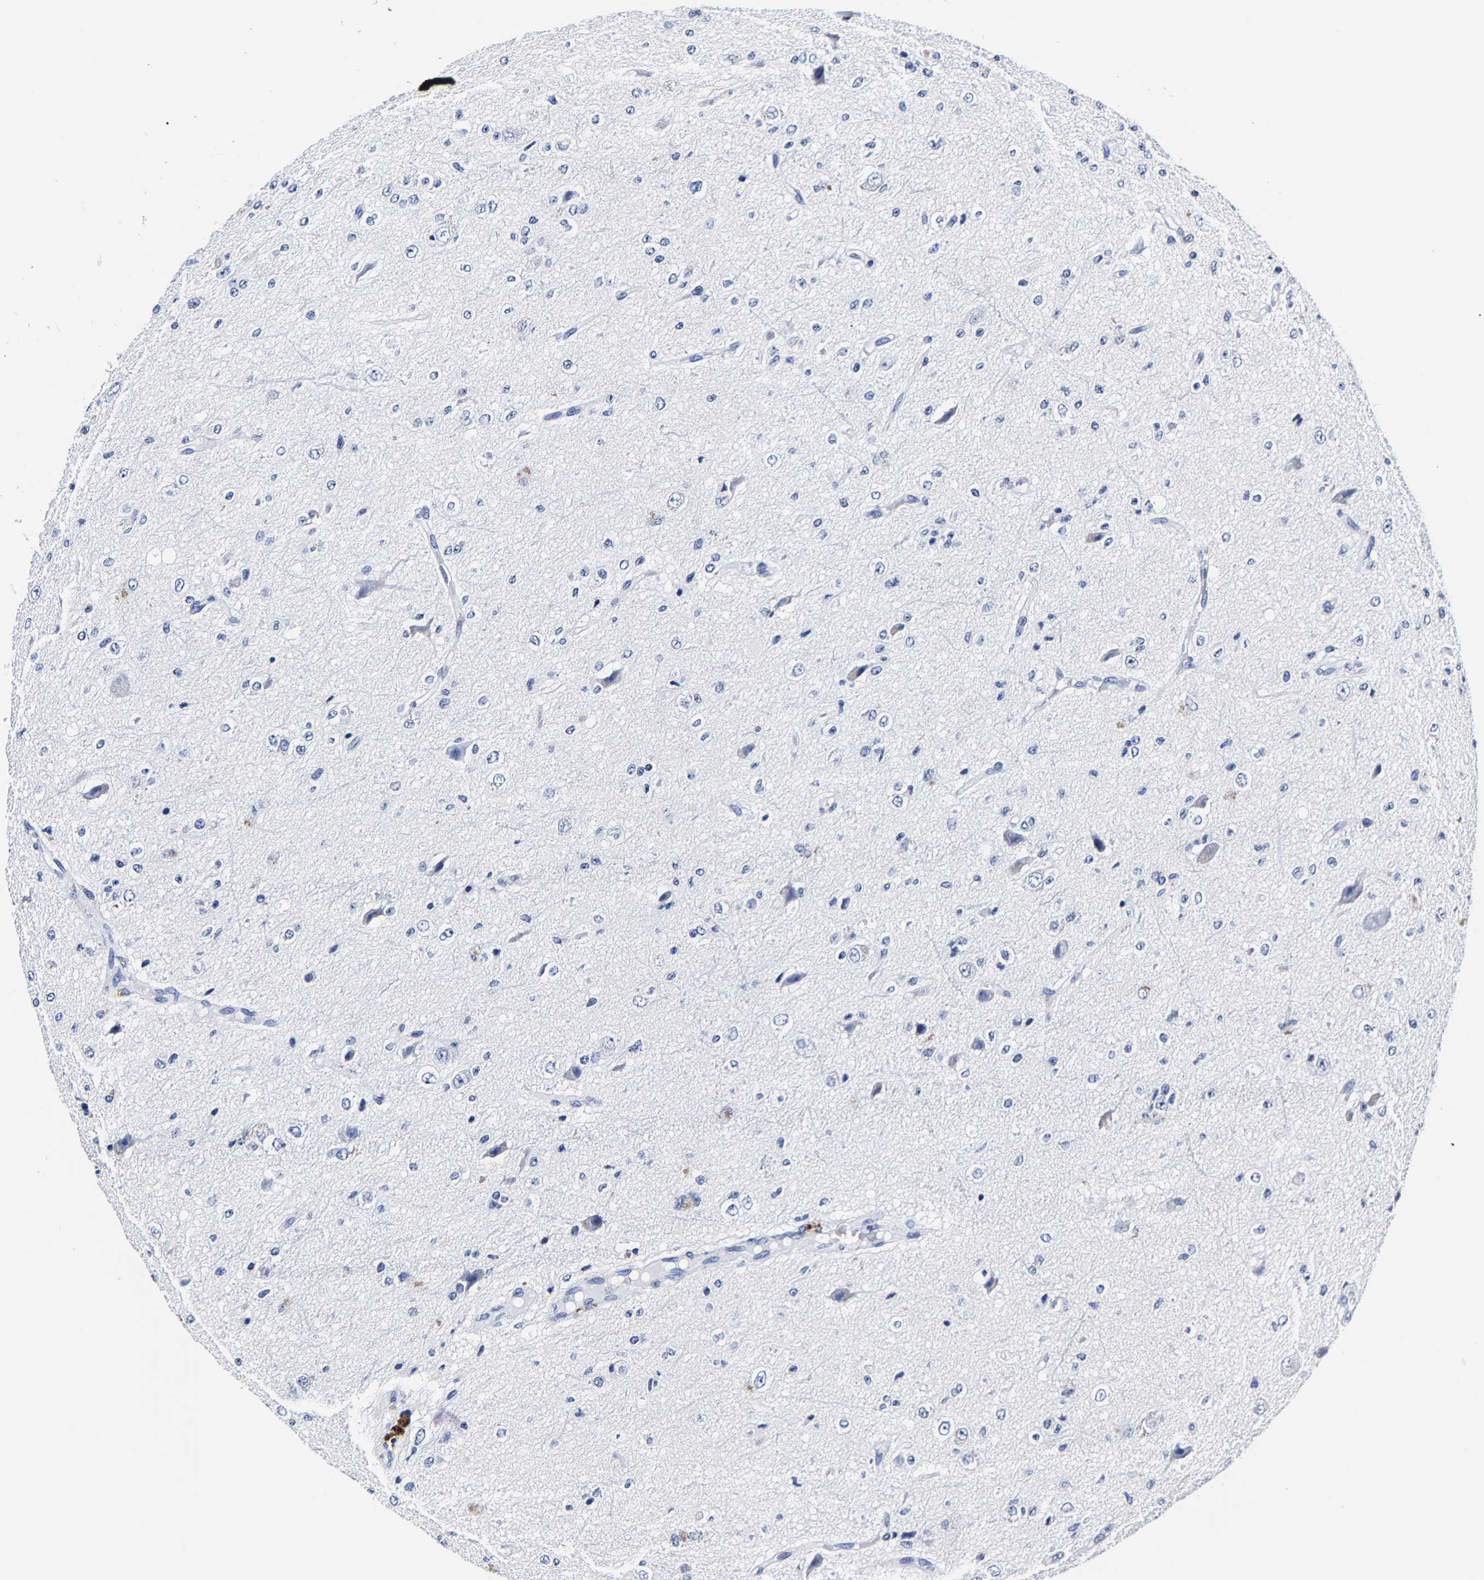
{"staining": {"intensity": "negative", "quantity": "none", "location": "none"}, "tissue": "glioma", "cell_type": "Tumor cells", "image_type": "cancer", "snomed": [{"axis": "morphology", "description": "Glioma, malignant, High grade"}, {"axis": "topography", "description": "pancreas cauda"}], "caption": "This is a micrograph of immunohistochemistry (IHC) staining of glioma, which shows no expression in tumor cells. Brightfield microscopy of immunohistochemistry (IHC) stained with DAB (3,3'-diaminobenzidine) (brown) and hematoxylin (blue), captured at high magnification.", "gene": "CPA2", "patient": {"sex": "male", "age": 60}}